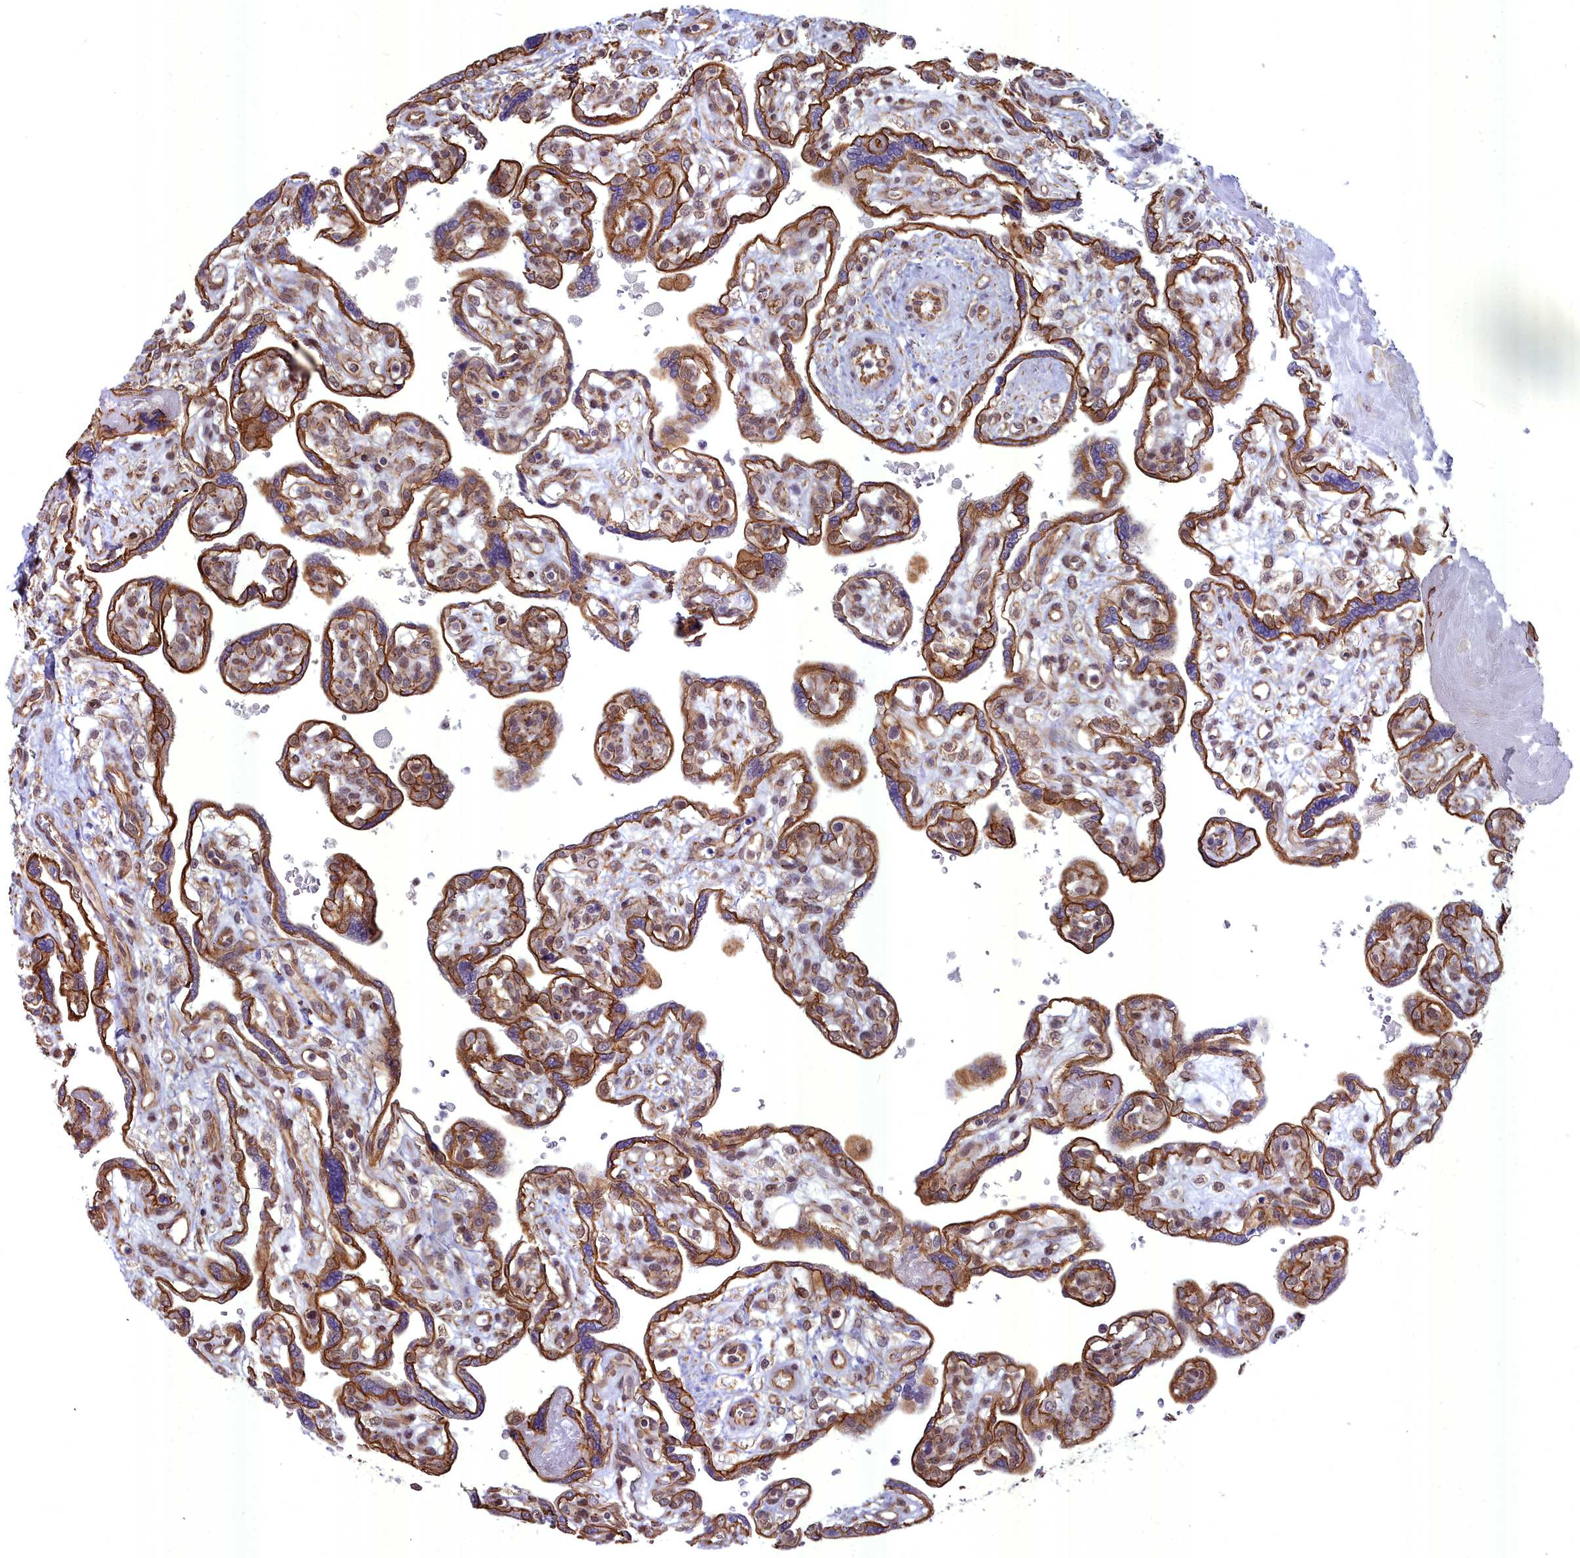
{"staining": {"intensity": "strong", "quantity": "25%-75%", "location": "cytoplasmic/membranous,nuclear"}, "tissue": "placenta", "cell_type": "Trophoblastic cells", "image_type": "normal", "snomed": [{"axis": "morphology", "description": "Normal tissue, NOS"}, {"axis": "topography", "description": "Placenta"}], "caption": "Protein expression by immunohistochemistry shows strong cytoplasmic/membranous,nuclear positivity in about 25%-75% of trophoblastic cells in benign placenta. (Stains: DAB (3,3'-diaminobenzidine) in brown, nuclei in blue, Microscopy: brightfield microscopy at high magnification).", "gene": "YJU2", "patient": {"sex": "female", "age": 39}}